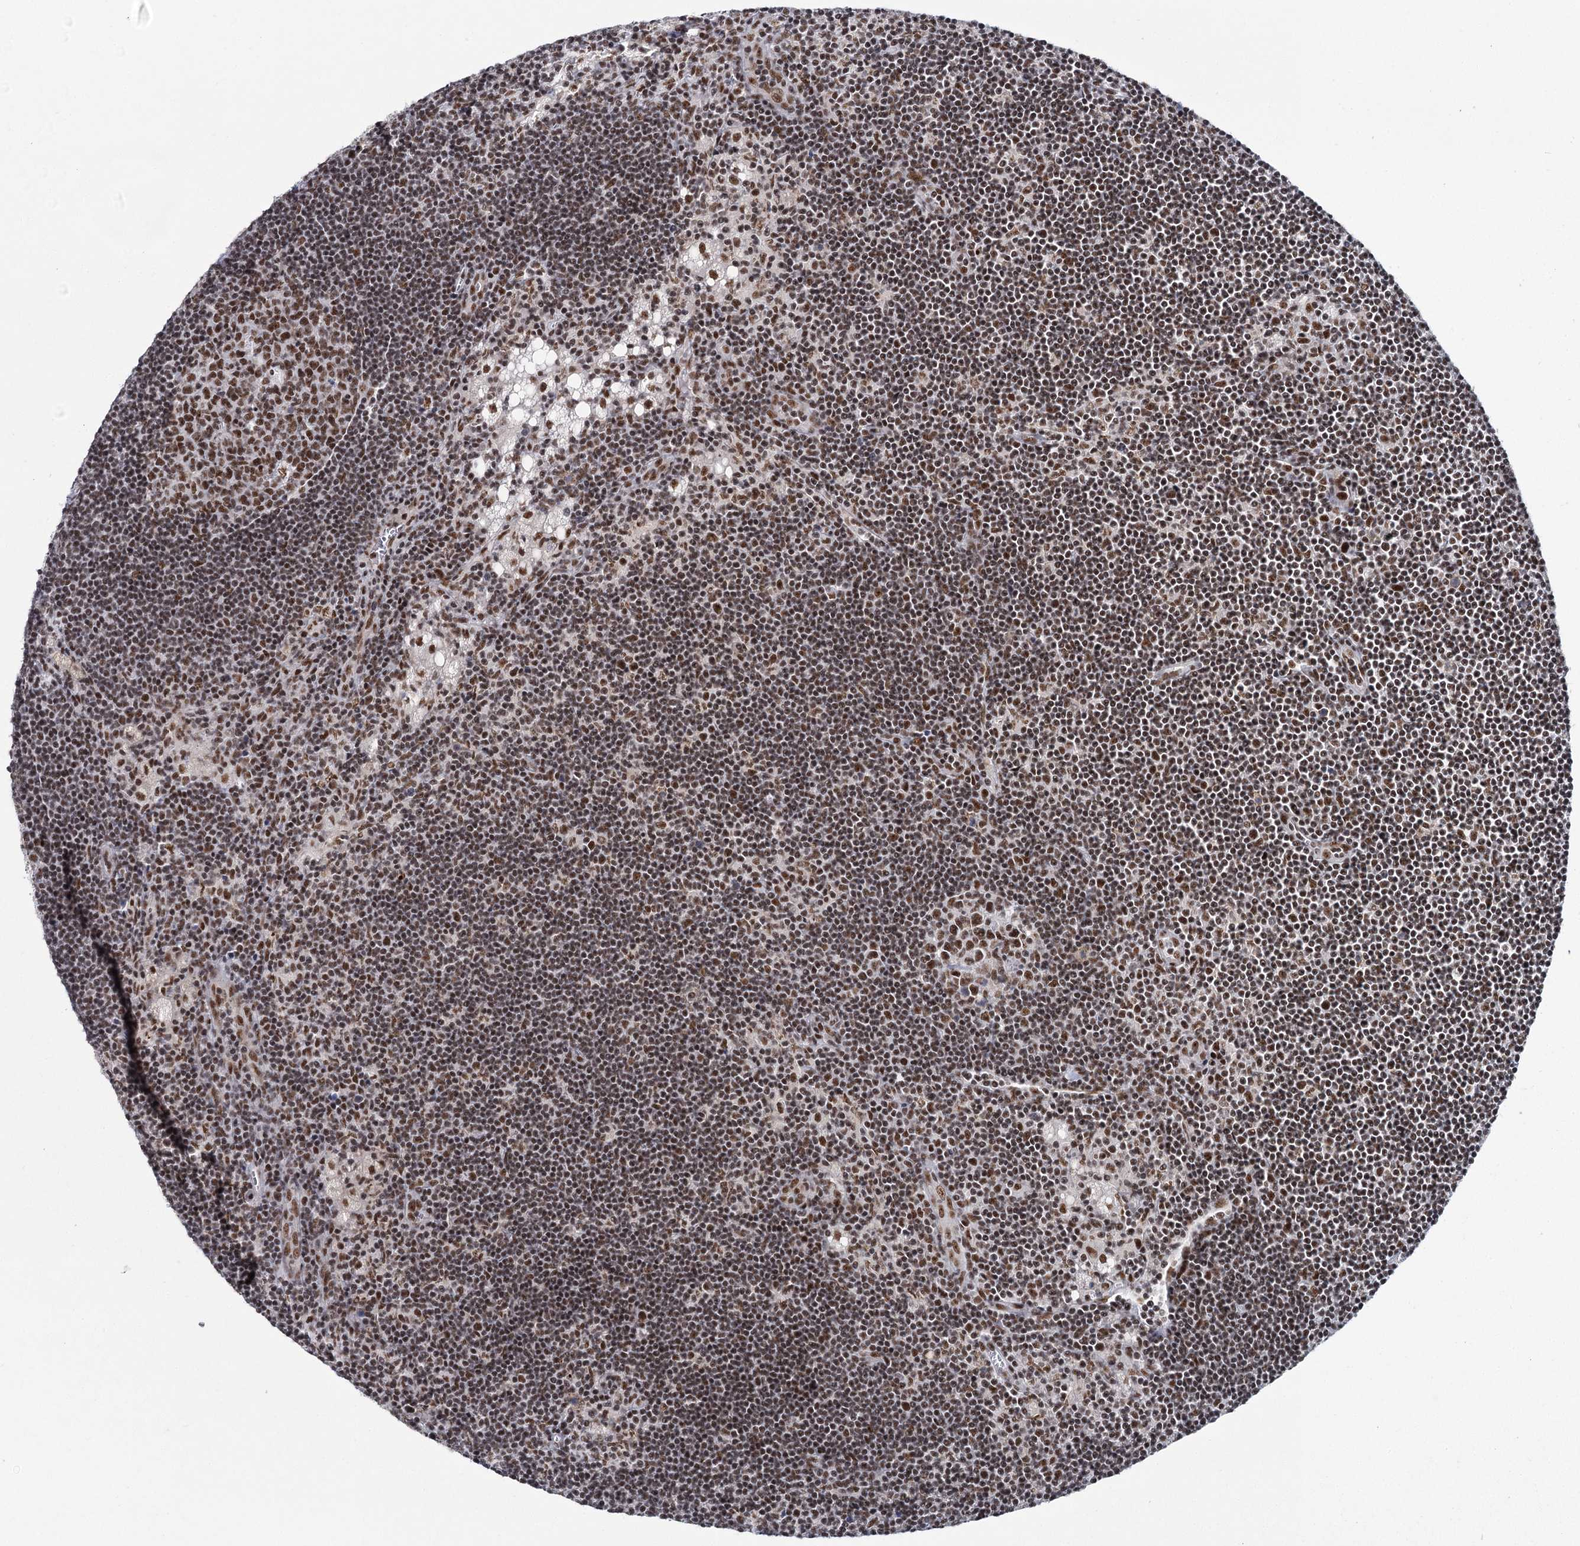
{"staining": {"intensity": "strong", "quantity": ">75%", "location": "nuclear"}, "tissue": "lymph node", "cell_type": "Germinal center cells", "image_type": "normal", "snomed": [{"axis": "morphology", "description": "Normal tissue, NOS"}, {"axis": "topography", "description": "Lymph node"}], "caption": "Immunohistochemistry histopathology image of benign human lymph node stained for a protein (brown), which displays high levels of strong nuclear expression in about >75% of germinal center cells.", "gene": "SCAF8", "patient": {"sex": "male", "age": 24}}